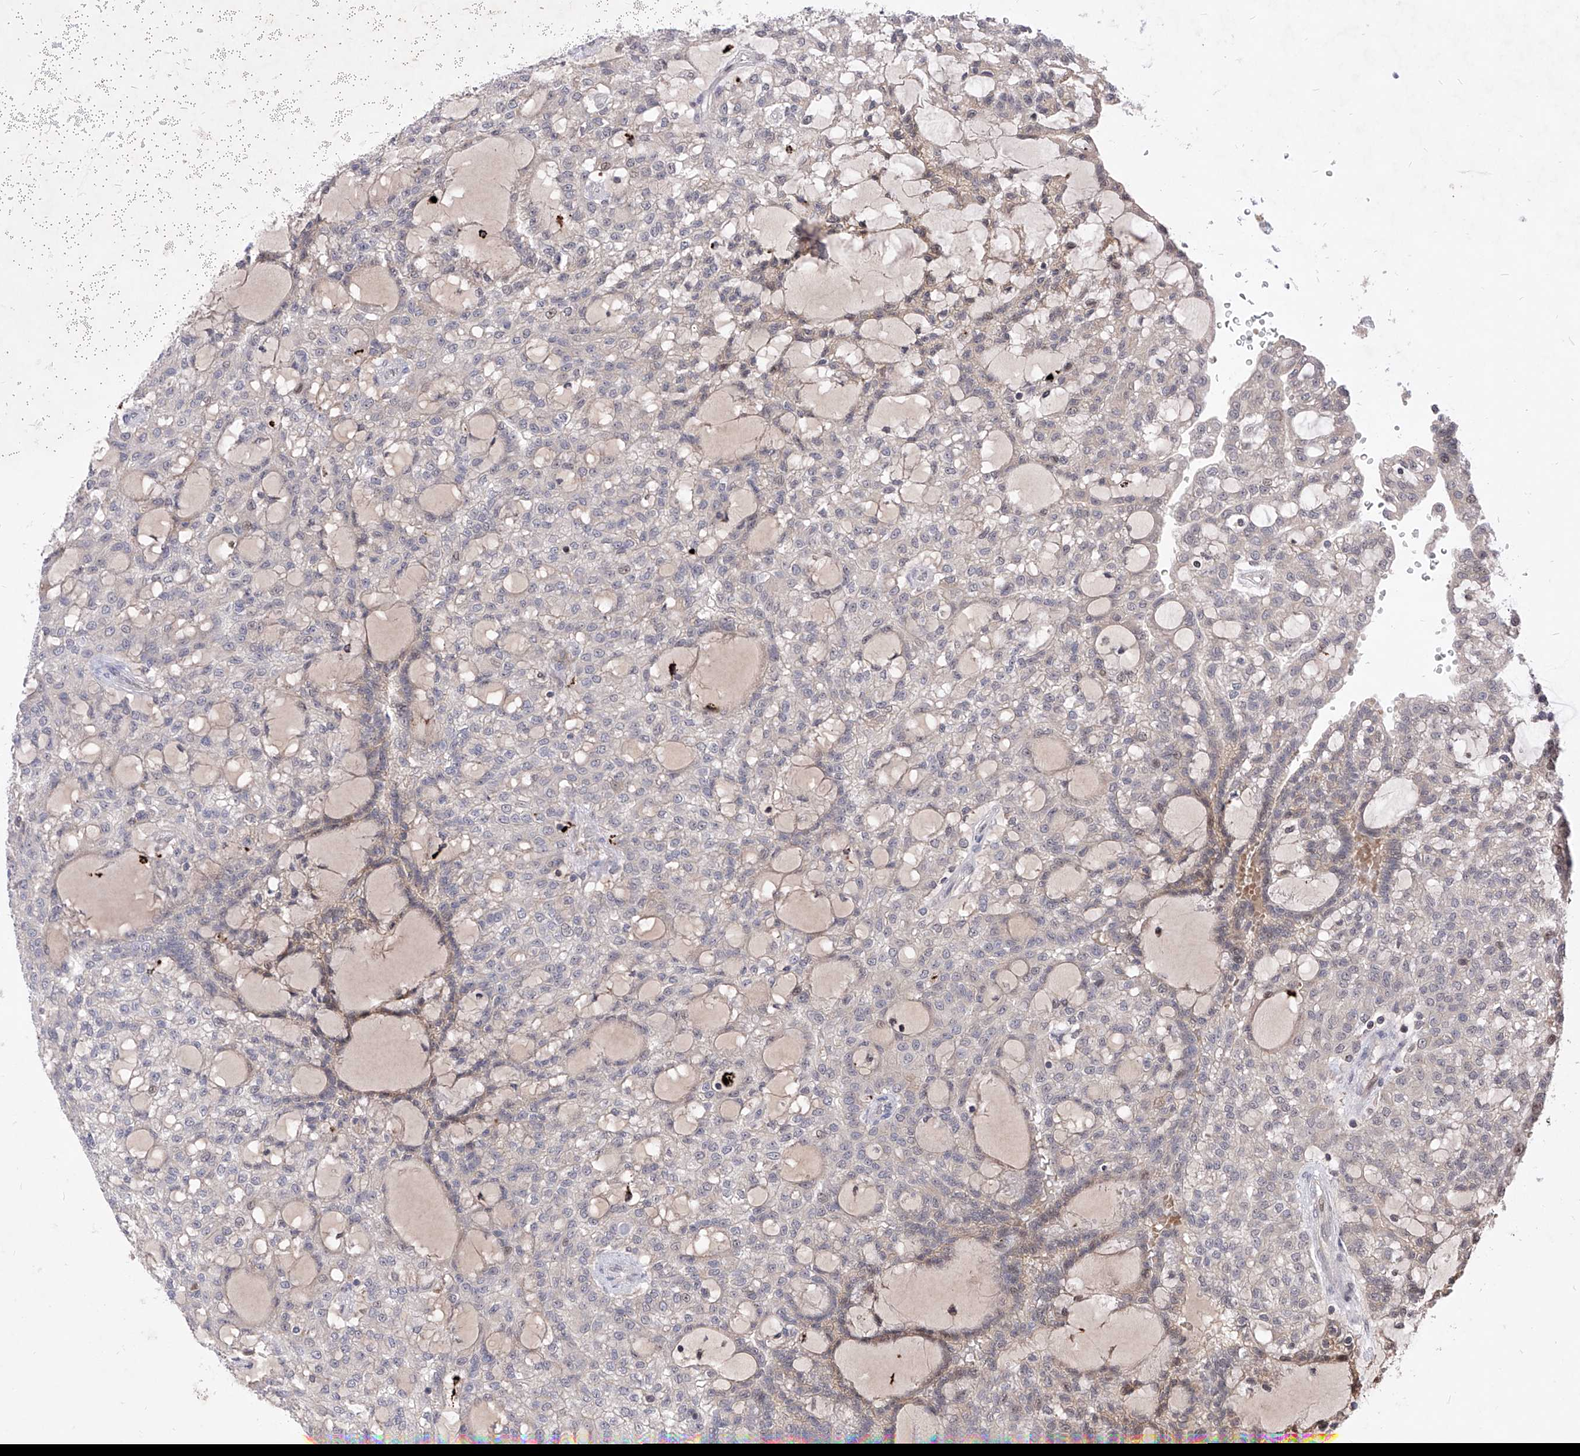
{"staining": {"intensity": "negative", "quantity": "none", "location": "none"}, "tissue": "renal cancer", "cell_type": "Tumor cells", "image_type": "cancer", "snomed": [{"axis": "morphology", "description": "Adenocarcinoma, NOS"}, {"axis": "topography", "description": "Kidney"}], "caption": "Photomicrograph shows no protein staining in tumor cells of renal adenocarcinoma tissue.", "gene": "LGR4", "patient": {"sex": "male", "age": 63}}